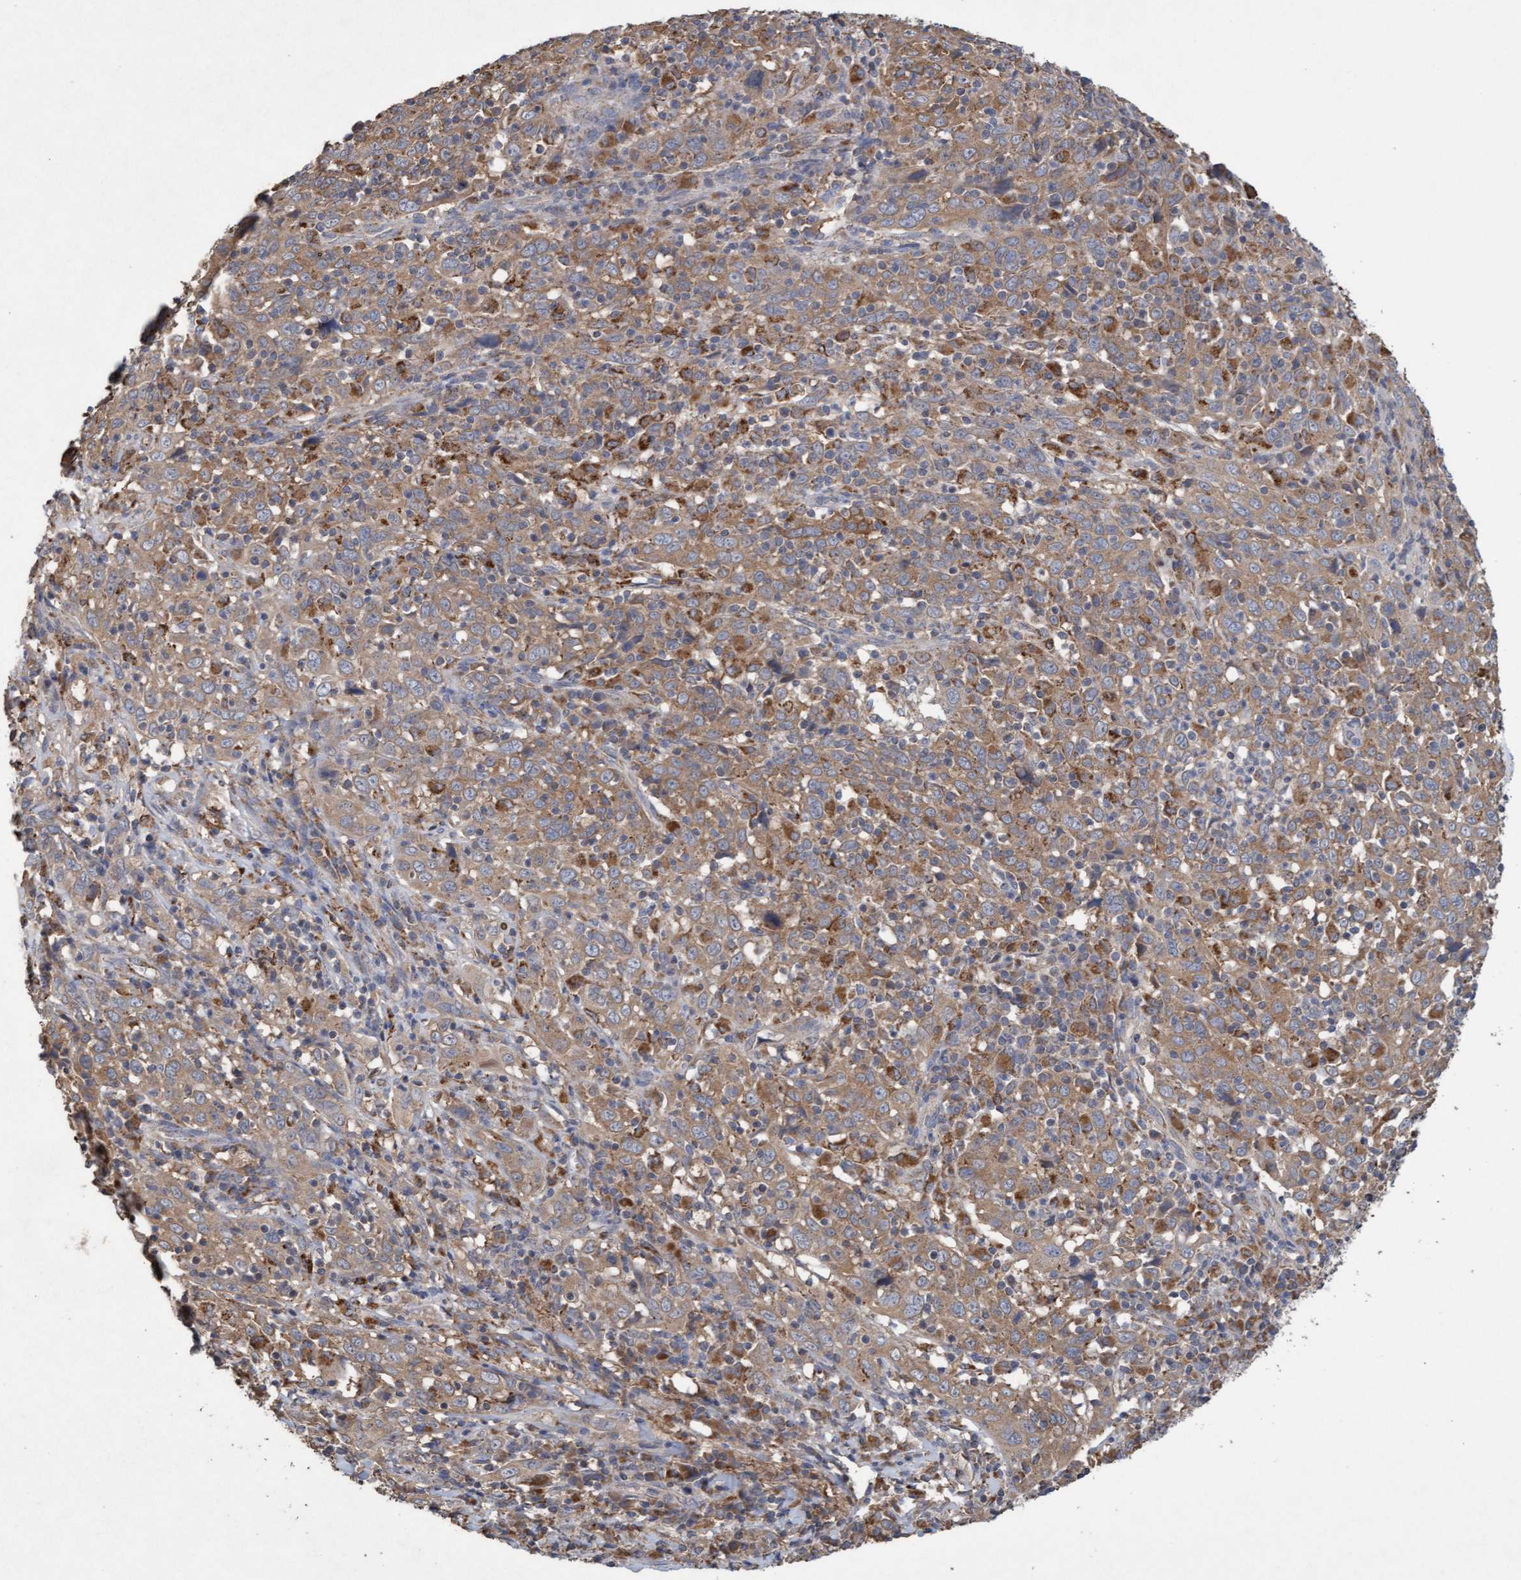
{"staining": {"intensity": "moderate", "quantity": ">75%", "location": "cytoplasmic/membranous"}, "tissue": "cervical cancer", "cell_type": "Tumor cells", "image_type": "cancer", "snomed": [{"axis": "morphology", "description": "Squamous cell carcinoma, NOS"}, {"axis": "topography", "description": "Cervix"}], "caption": "There is medium levels of moderate cytoplasmic/membranous positivity in tumor cells of squamous cell carcinoma (cervical), as demonstrated by immunohistochemical staining (brown color).", "gene": "ATPAF2", "patient": {"sex": "female", "age": 46}}